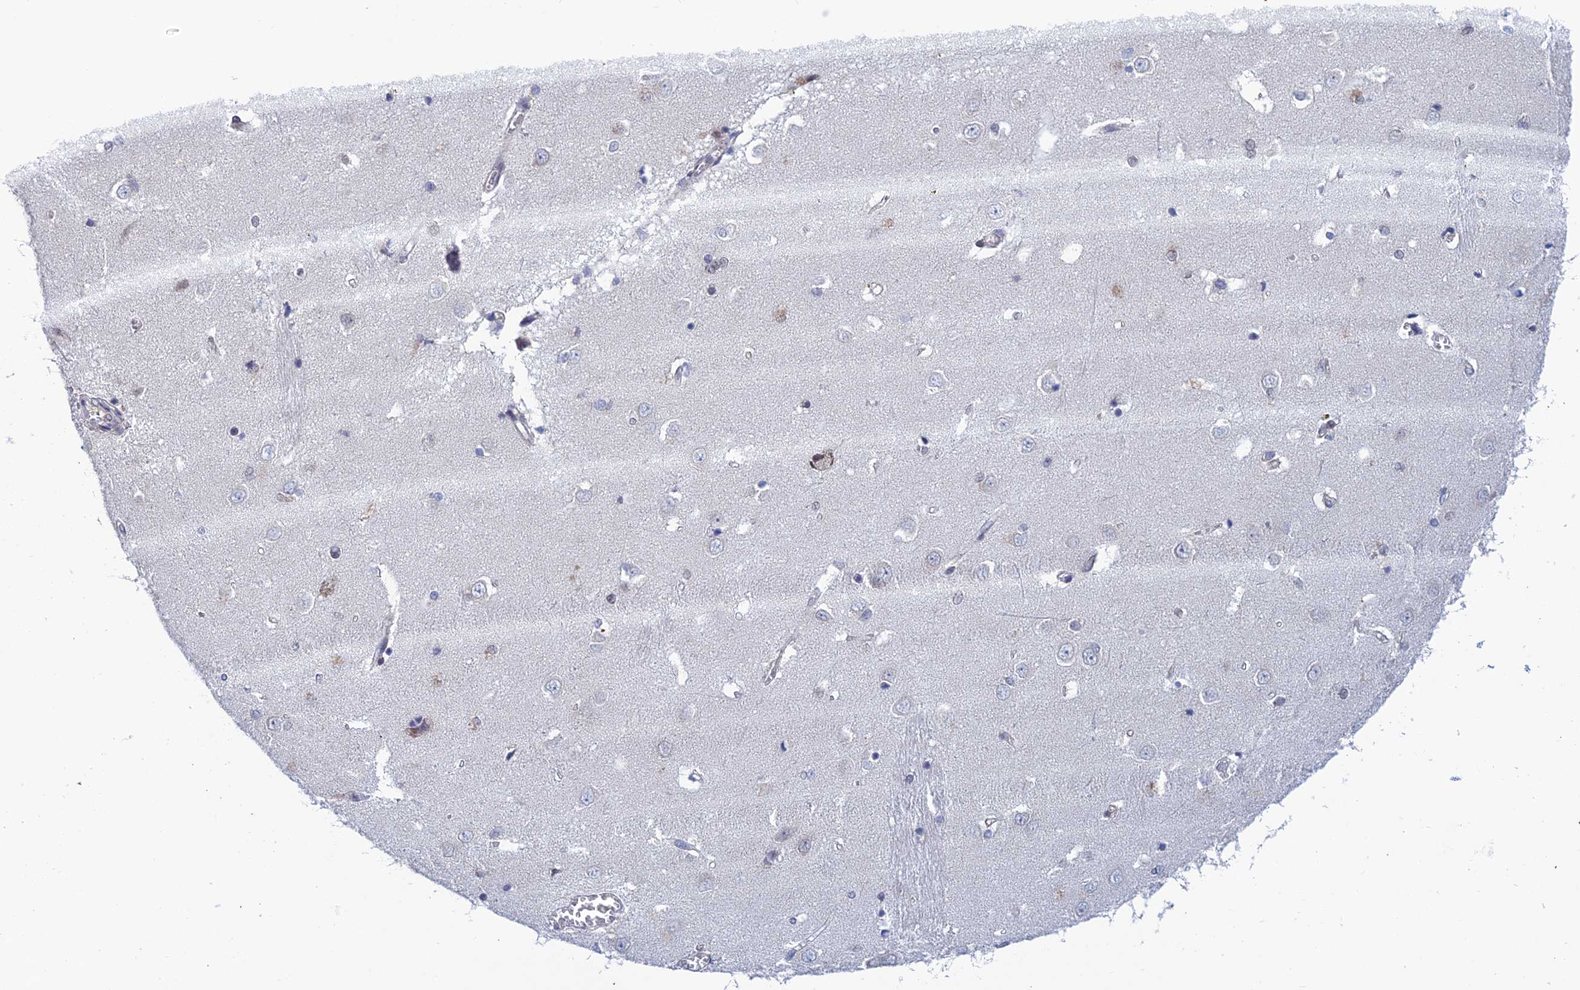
{"staining": {"intensity": "negative", "quantity": "none", "location": "none"}, "tissue": "caudate", "cell_type": "Glial cells", "image_type": "normal", "snomed": [{"axis": "morphology", "description": "Normal tissue, NOS"}, {"axis": "topography", "description": "Lateral ventricle wall"}], "caption": "The photomicrograph reveals no staining of glial cells in benign caudate. (DAB immunohistochemistry (IHC) visualized using brightfield microscopy, high magnification).", "gene": "SRA1", "patient": {"sex": "male", "age": 37}}